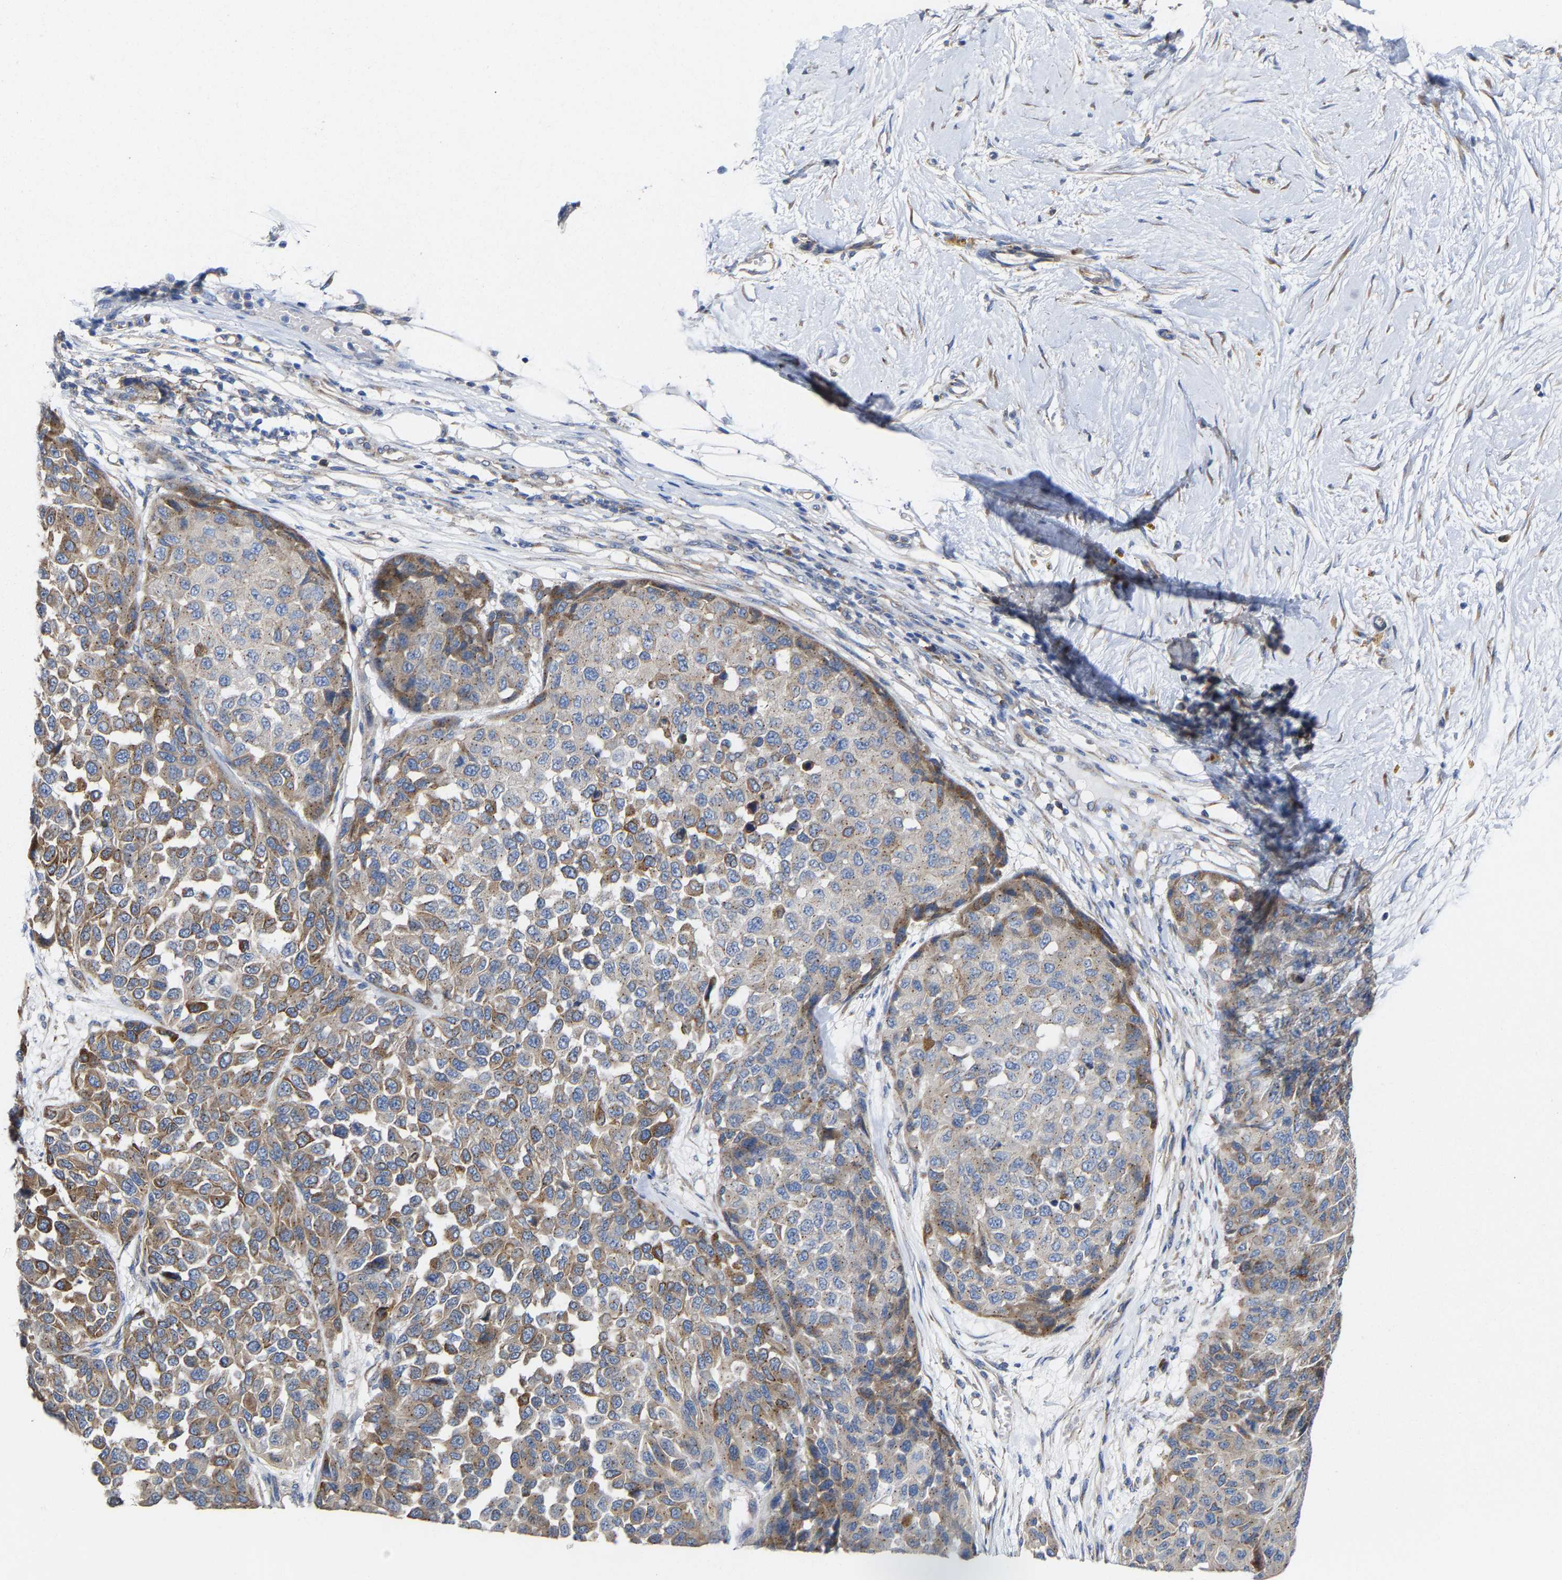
{"staining": {"intensity": "moderate", "quantity": "25%-75%", "location": "cytoplasmic/membranous"}, "tissue": "melanoma", "cell_type": "Tumor cells", "image_type": "cancer", "snomed": [{"axis": "morphology", "description": "Normal tissue, NOS"}, {"axis": "morphology", "description": "Malignant melanoma, NOS"}, {"axis": "topography", "description": "Skin"}], "caption": "A high-resolution photomicrograph shows immunohistochemistry staining of malignant melanoma, which displays moderate cytoplasmic/membranous expression in about 25%-75% of tumor cells.", "gene": "PPP1R15A", "patient": {"sex": "male", "age": 62}}